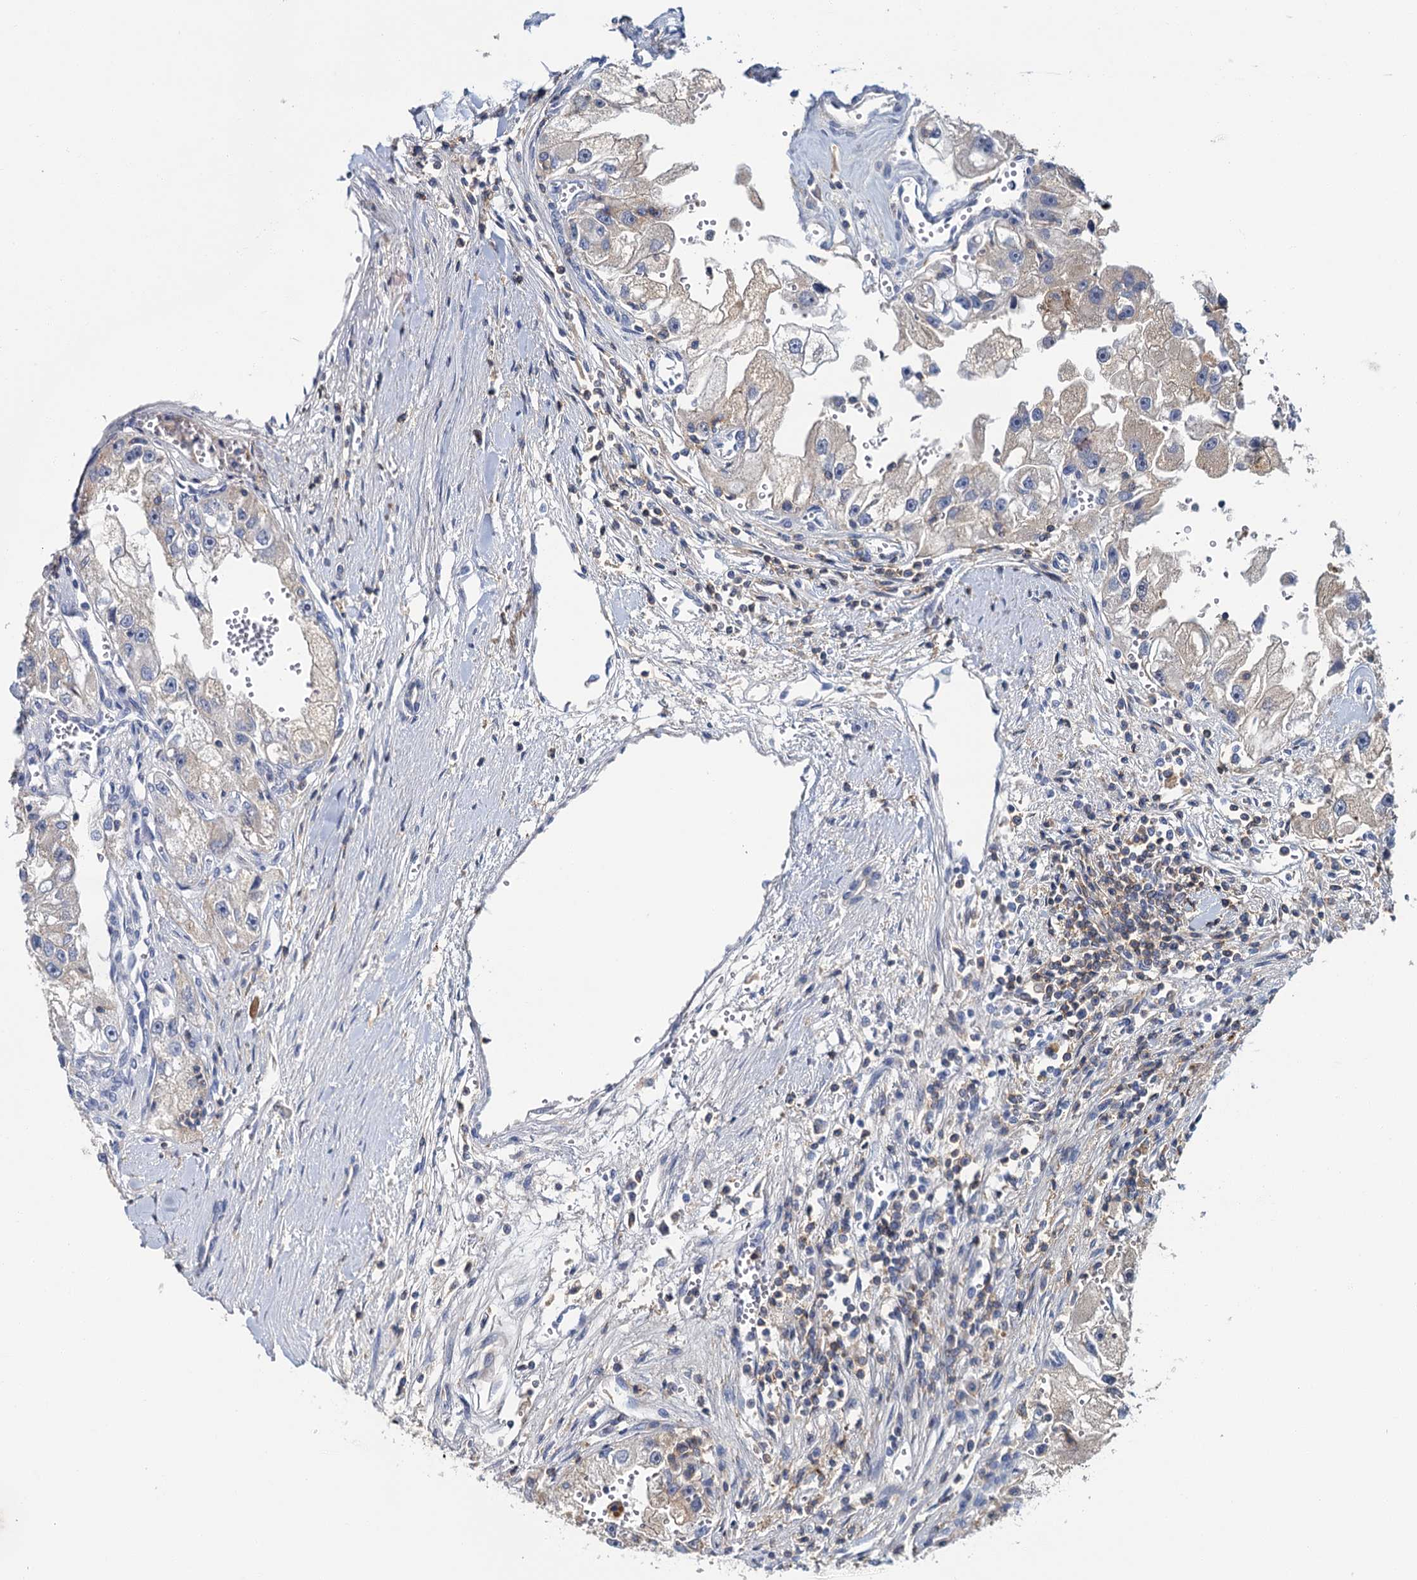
{"staining": {"intensity": "negative", "quantity": "none", "location": "none"}, "tissue": "renal cancer", "cell_type": "Tumor cells", "image_type": "cancer", "snomed": [{"axis": "morphology", "description": "Adenocarcinoma, NOS"}, {"axis": "topography", "description": "Kidney"}], "caption": "Immunohistochemical staining of renal cancer (adenocarcinoma) demonstrates no significant staining in tumor cells. Brightfield microscopy of immunohistochemistry stained with DAB (3,3'-diaminobenzidine) (brown) and hematoxylin (blue), captured at high magnification.", "gene": "FGFR2", "patient": {"sex": "male", "age": 63}}